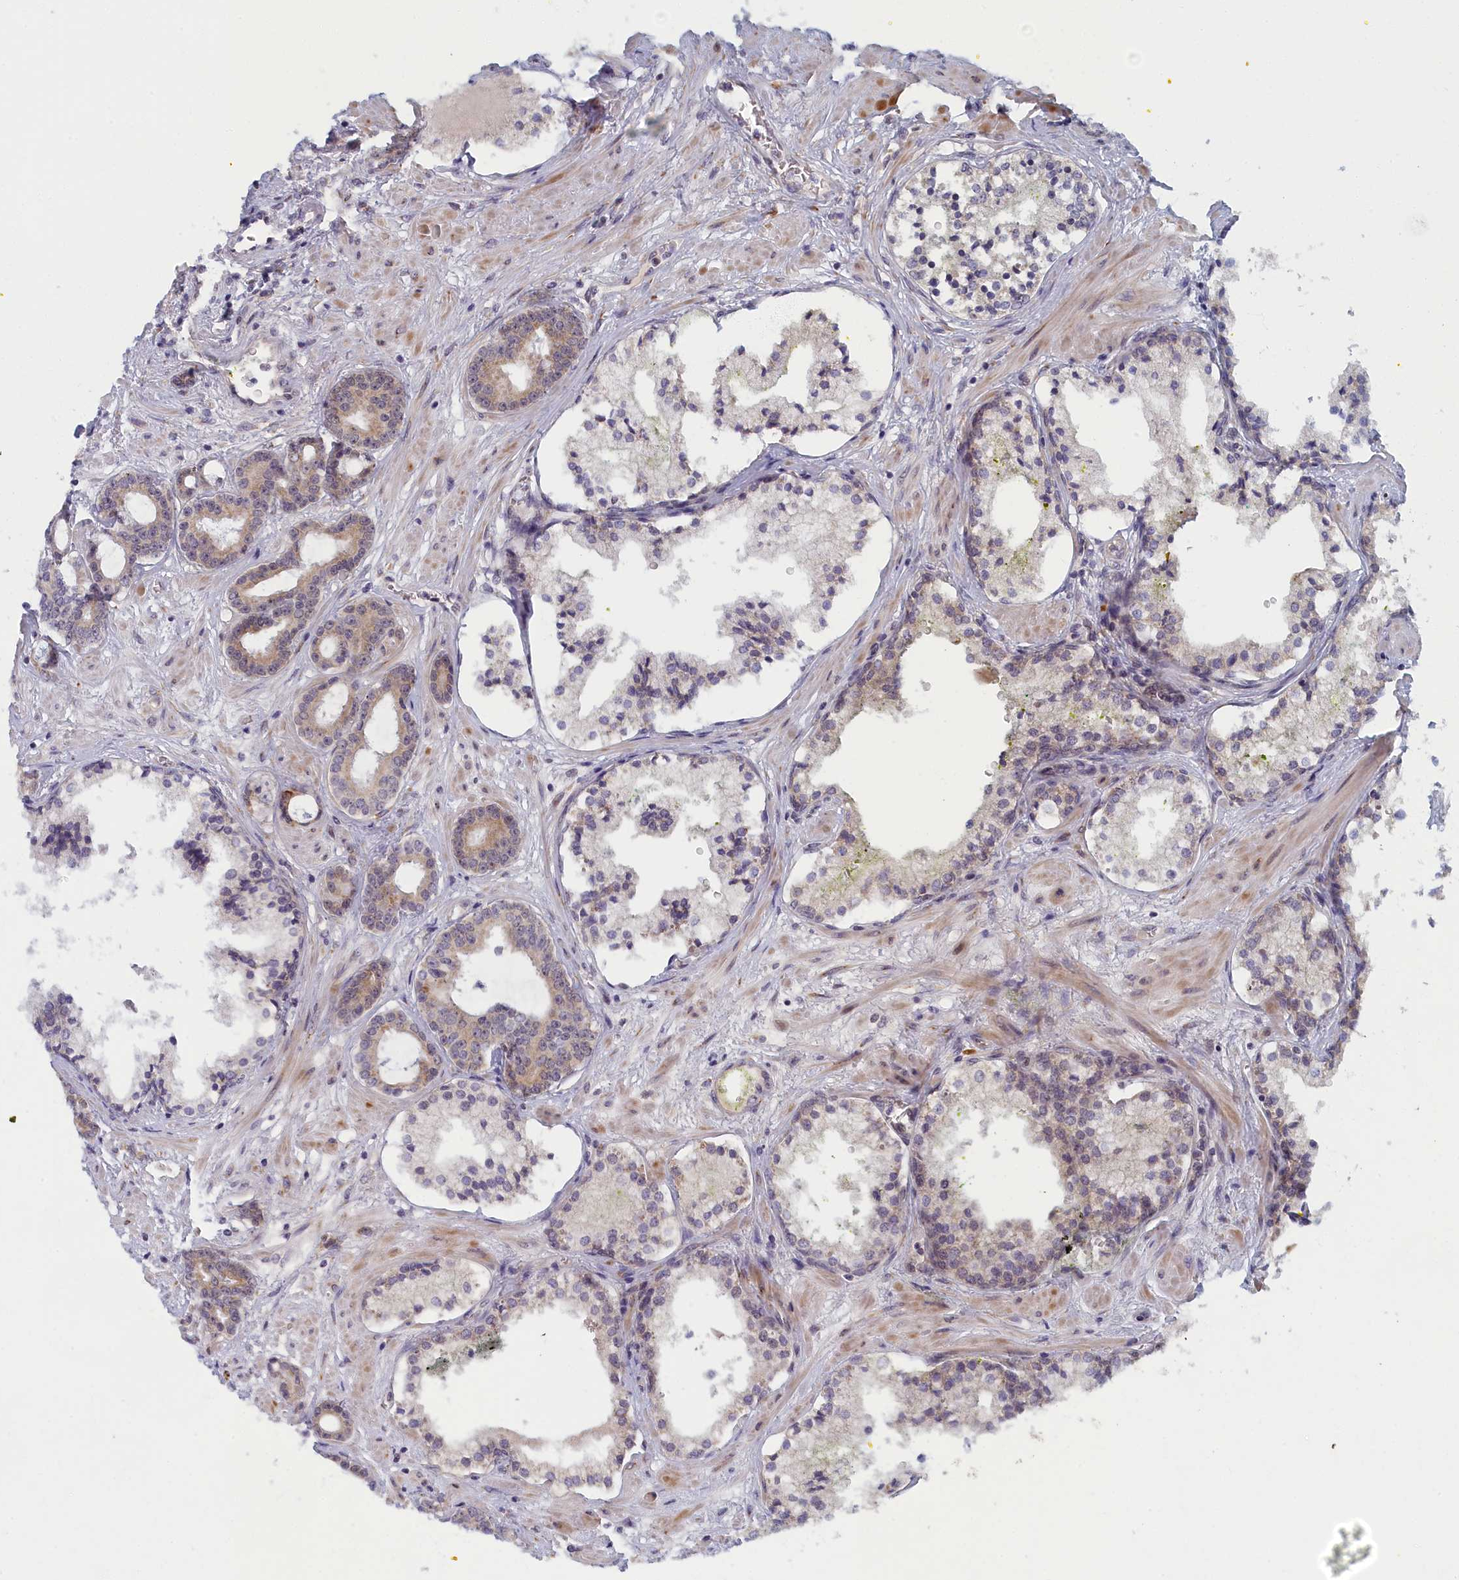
{"staining": {"intensity": "weak", "quantity": "25%-75%", "location": "cytoplasmic/membranous"}, "tissue": "prostate cancer", "cell_type": "Tumor cells", "image_type": "cancer", "snomed": [{"axis": "morphology", "description": "Adenocarcinoma, High grade"}, {"axis": "topography", "description": "Prostate"}], "caption": "Protein expression analysis of human prostate cancer (adenocarcinoma (high-grade)) reveals weak cytoplasmic/membranous expression in about 25%-75% of tumor cells. (DAB IHC with brightfield microscopy, high magnification).", "gene": "DNAJC17", "patient": {"sex": "male", "age": 58}}